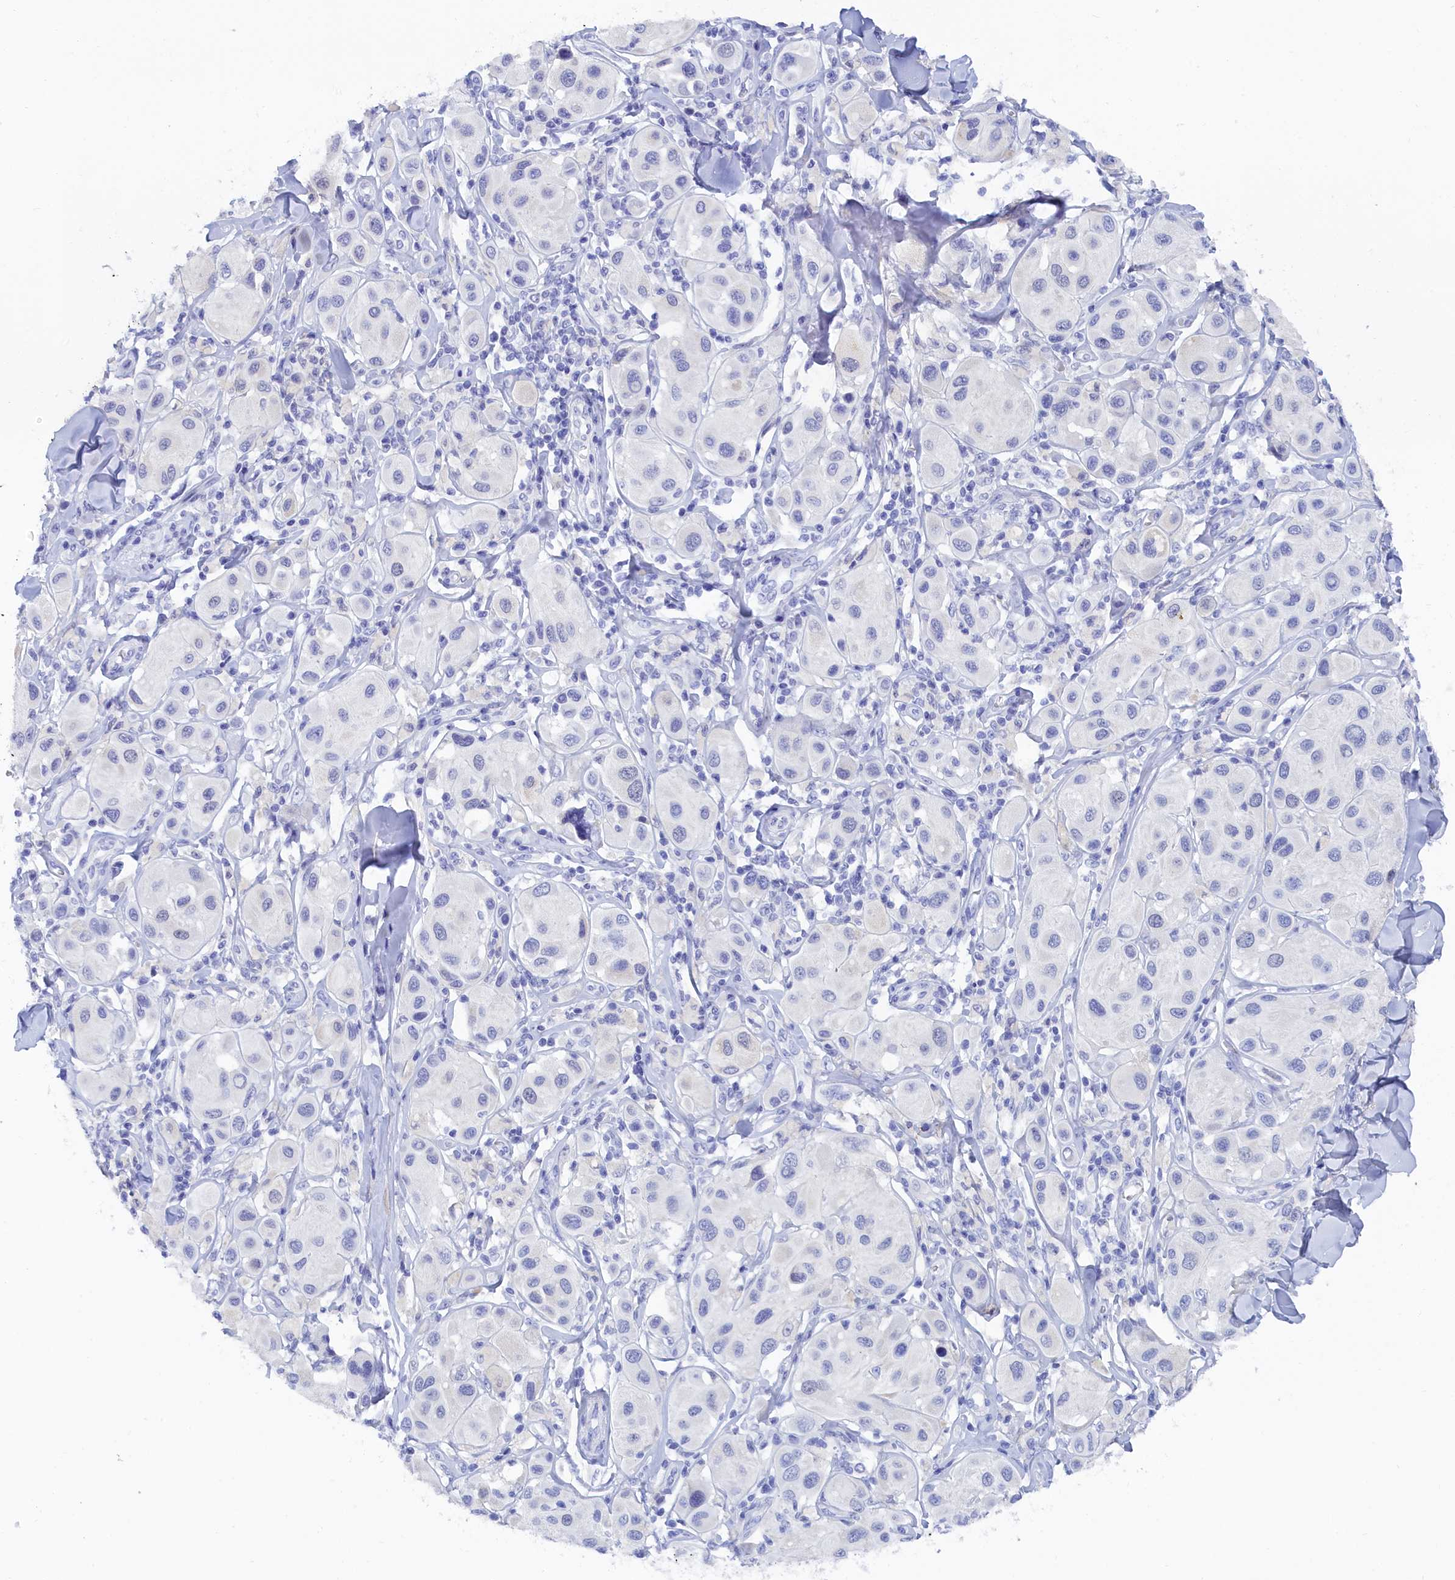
{"staining": {"intensity": "negative", "quantity": "none", "location": "none"}, "tissue": "melanoma", "cell_type": "Tumor cells", "image_type": "cancer", "snomed": [{"axis": "morphology", "description": "Malignant melanoma, Metastatic site"}, {"axis": "topography", "description": "Skin"}], "caption": "High power microscopy photomicrograph of an IHC photomicrograph of malignant melanoma (metastatic site), revealing no significant positivity in tumor cells.", "gene": "TRIM10", "patient": {"sex": "male", "age": 41}}